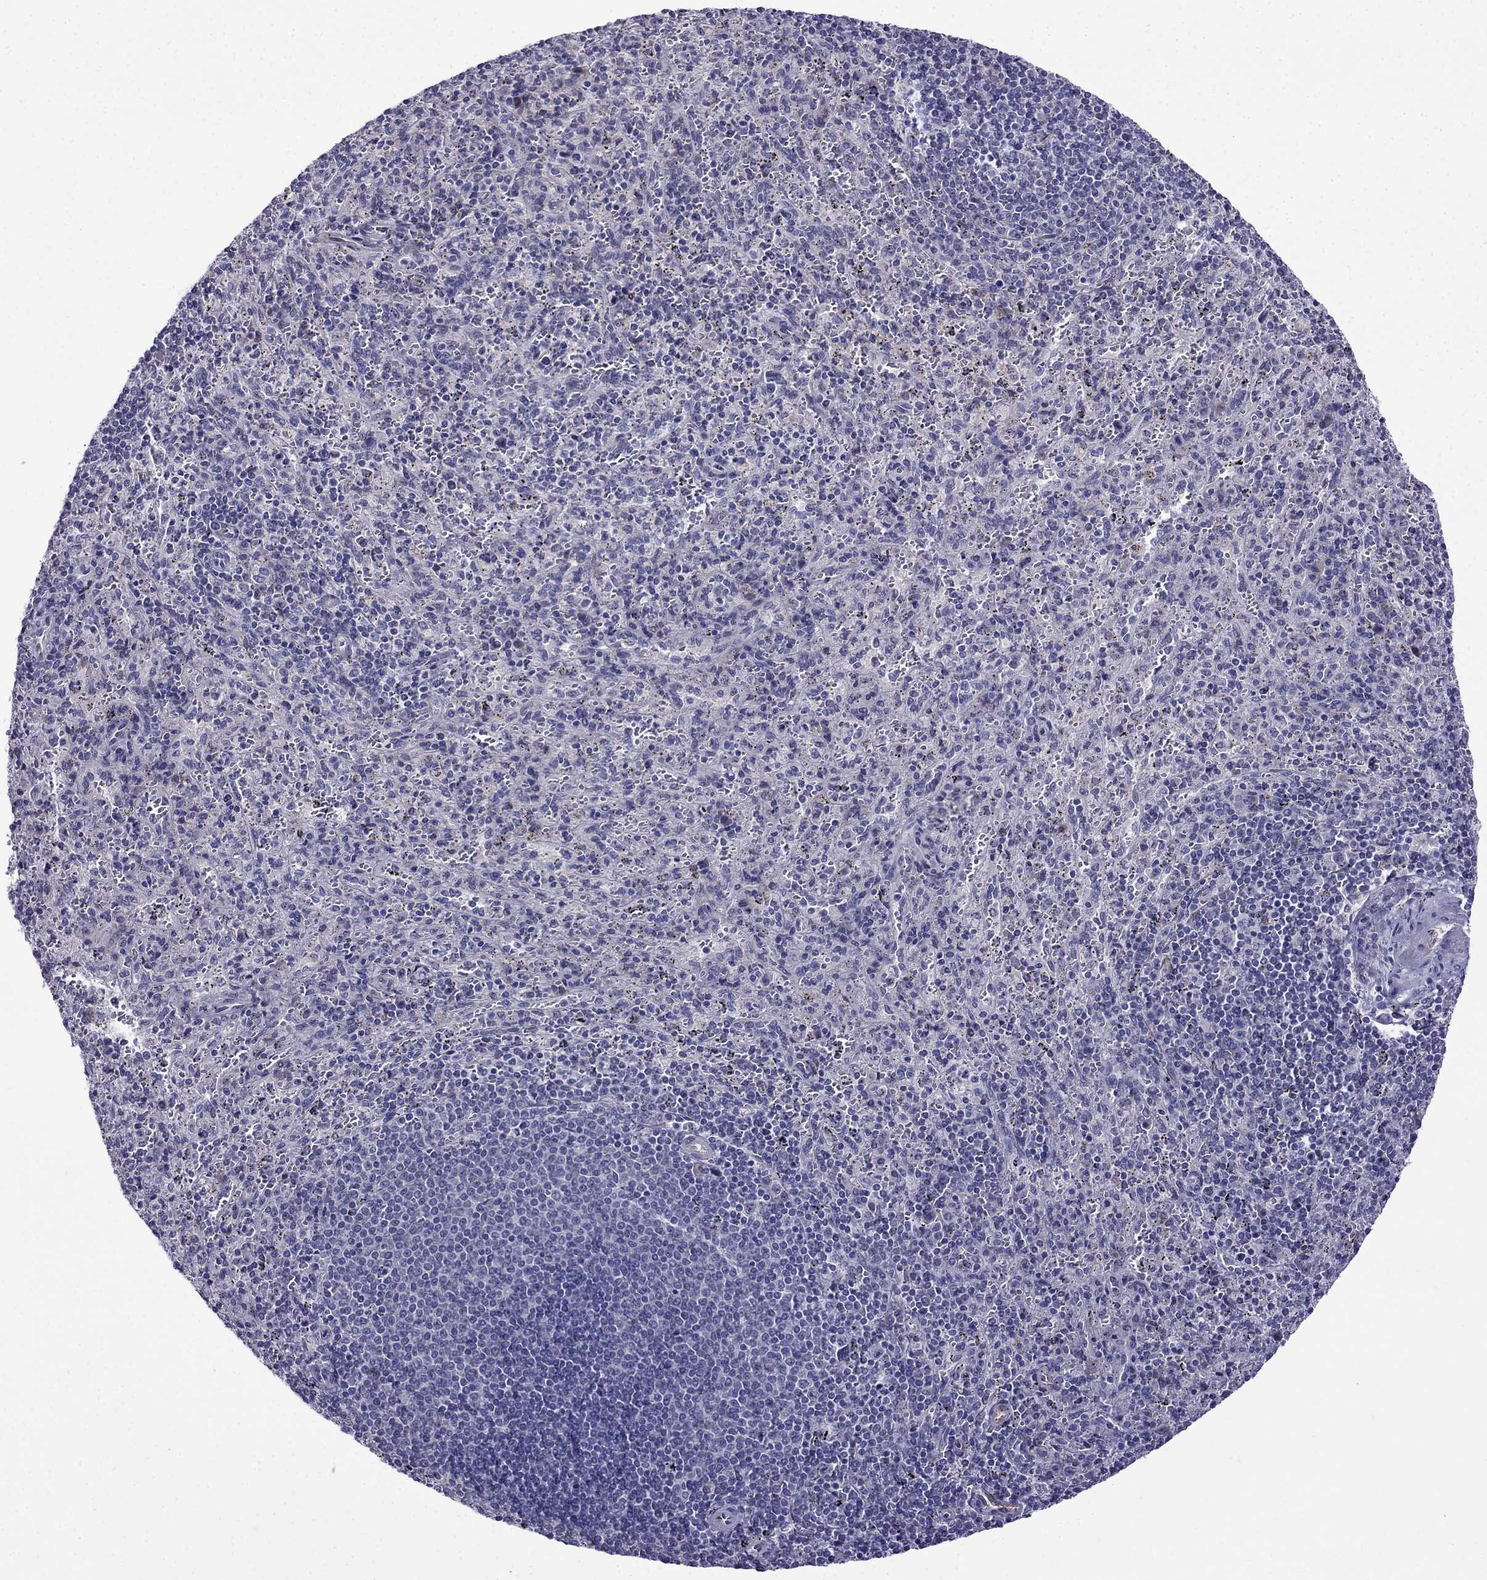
{"staining": {"intensity": "negative", "quantity": "none", "location": "none"}, "tissue": "spleen", "cell_type": "Cells in red pulp", "image_type": "normal", "snomed": [{"axis": "morphology", "description": "Normal tissue, NOS"}, {"axis": "topography", "description": "Spleen"}], "caption": "Unremarkable spleen was stained to show a protein in brown. There is no significant expression in cells in red pulp. (Brightfield microscopy of DAB (3,3'-diaminobenzidine) IHC at high magnification).", "gene": "PI16", "patient": {"sex": "male", "age": 57}}